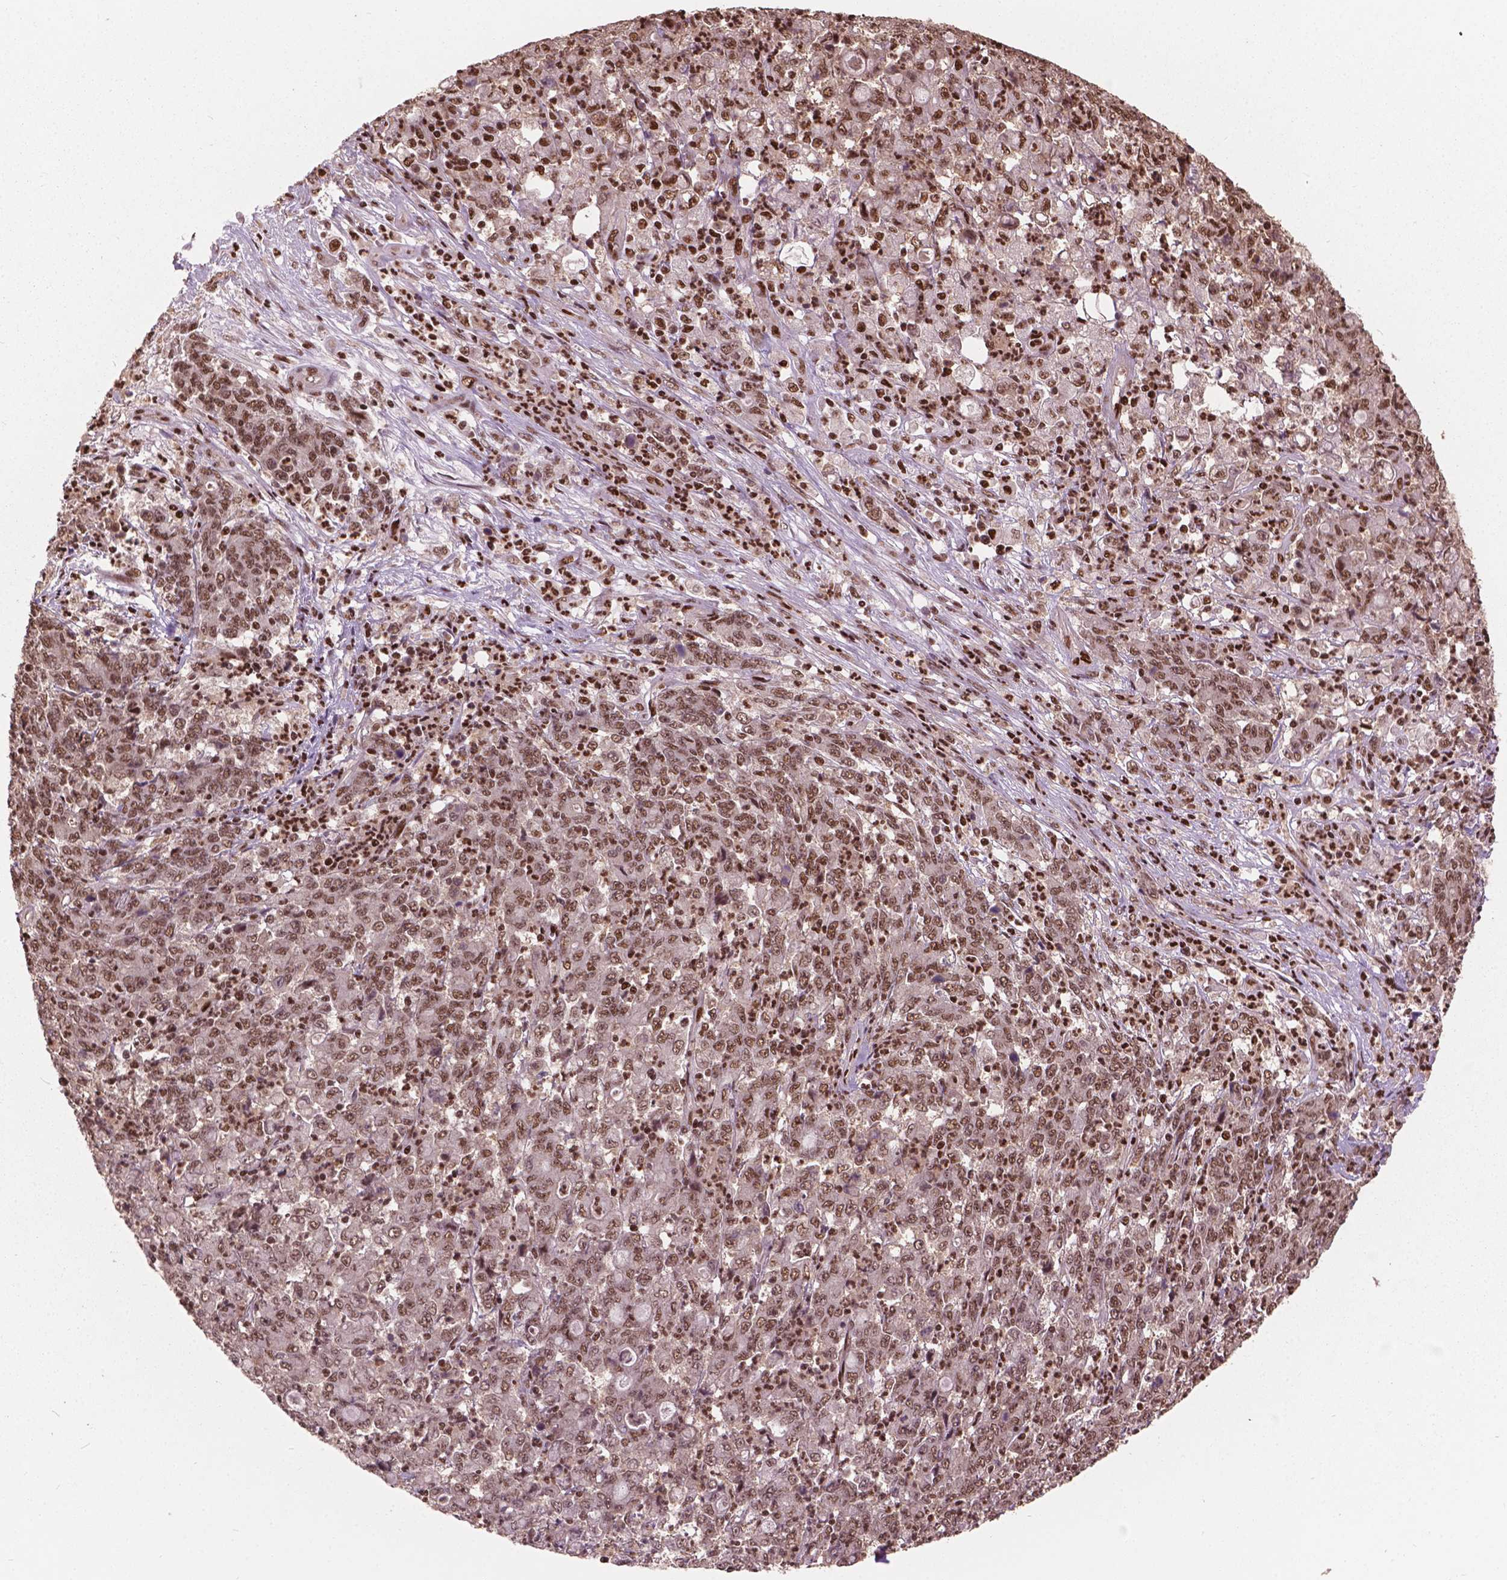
{"staining": {"intensity": "moderate", "quantity": ">75%", "location": "nuclear"}, "tissue": "stomach cancer", "cell_type": "Tumor cells", "image_type": "cancer", "snomed": [{"axis": "morphology", "description": "Adenocarcinoma, NOS"}, {"axis": "topography", "description": "Stomach, lower"}], "caption": "Stomach cancer (adenocarcinoma) was stained to show a protein in brown. There is medium levels of moderate nuclear positivity in approximately >75% of tumor cells.", "gene": "ANP32B", "patient": {"sex": "female", "age": 71}}